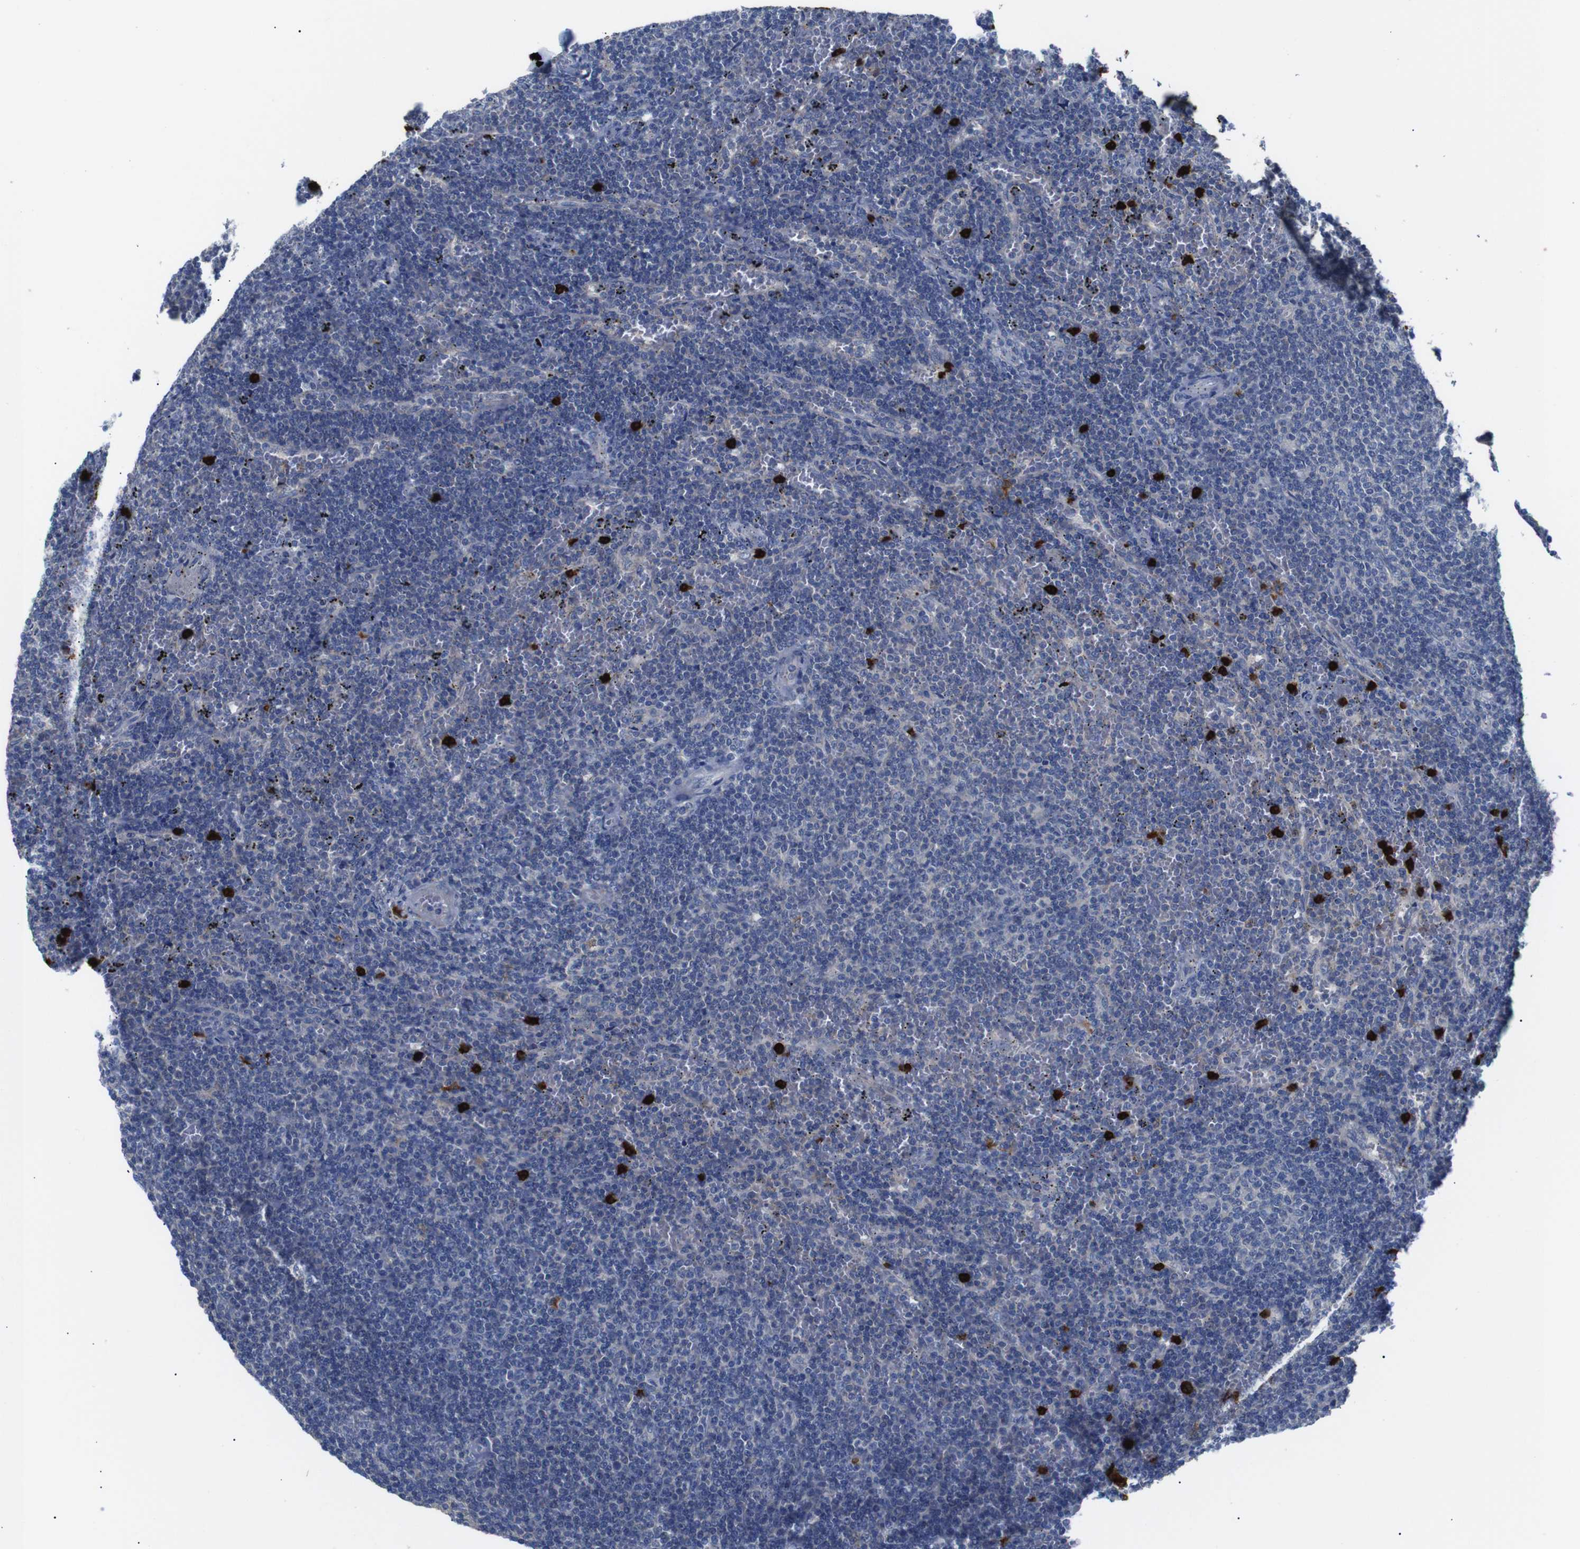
{"staining": {"intensity": "negative", "quantity": "none", "location": "none"}, "tissue": "lymphoma", "cell_type": "Tumor cells", "image_type": "cancer", "snomed": [{"axis": "morphology", "description": "Malignant lymphoma, non-Hodgkin's type, Low grade"}, {"axis": "topography", "description": "Spleen"}], "caption": "DAB (3,3'-diaminobenzidine) immunohistochemical staining of human malignant lymphoma, non-Hodgkin's type (low-grade) shows no significant staining in tumor cells.", "gene": "ALOX15", "patient": {"sex": "female", "age": 50}}